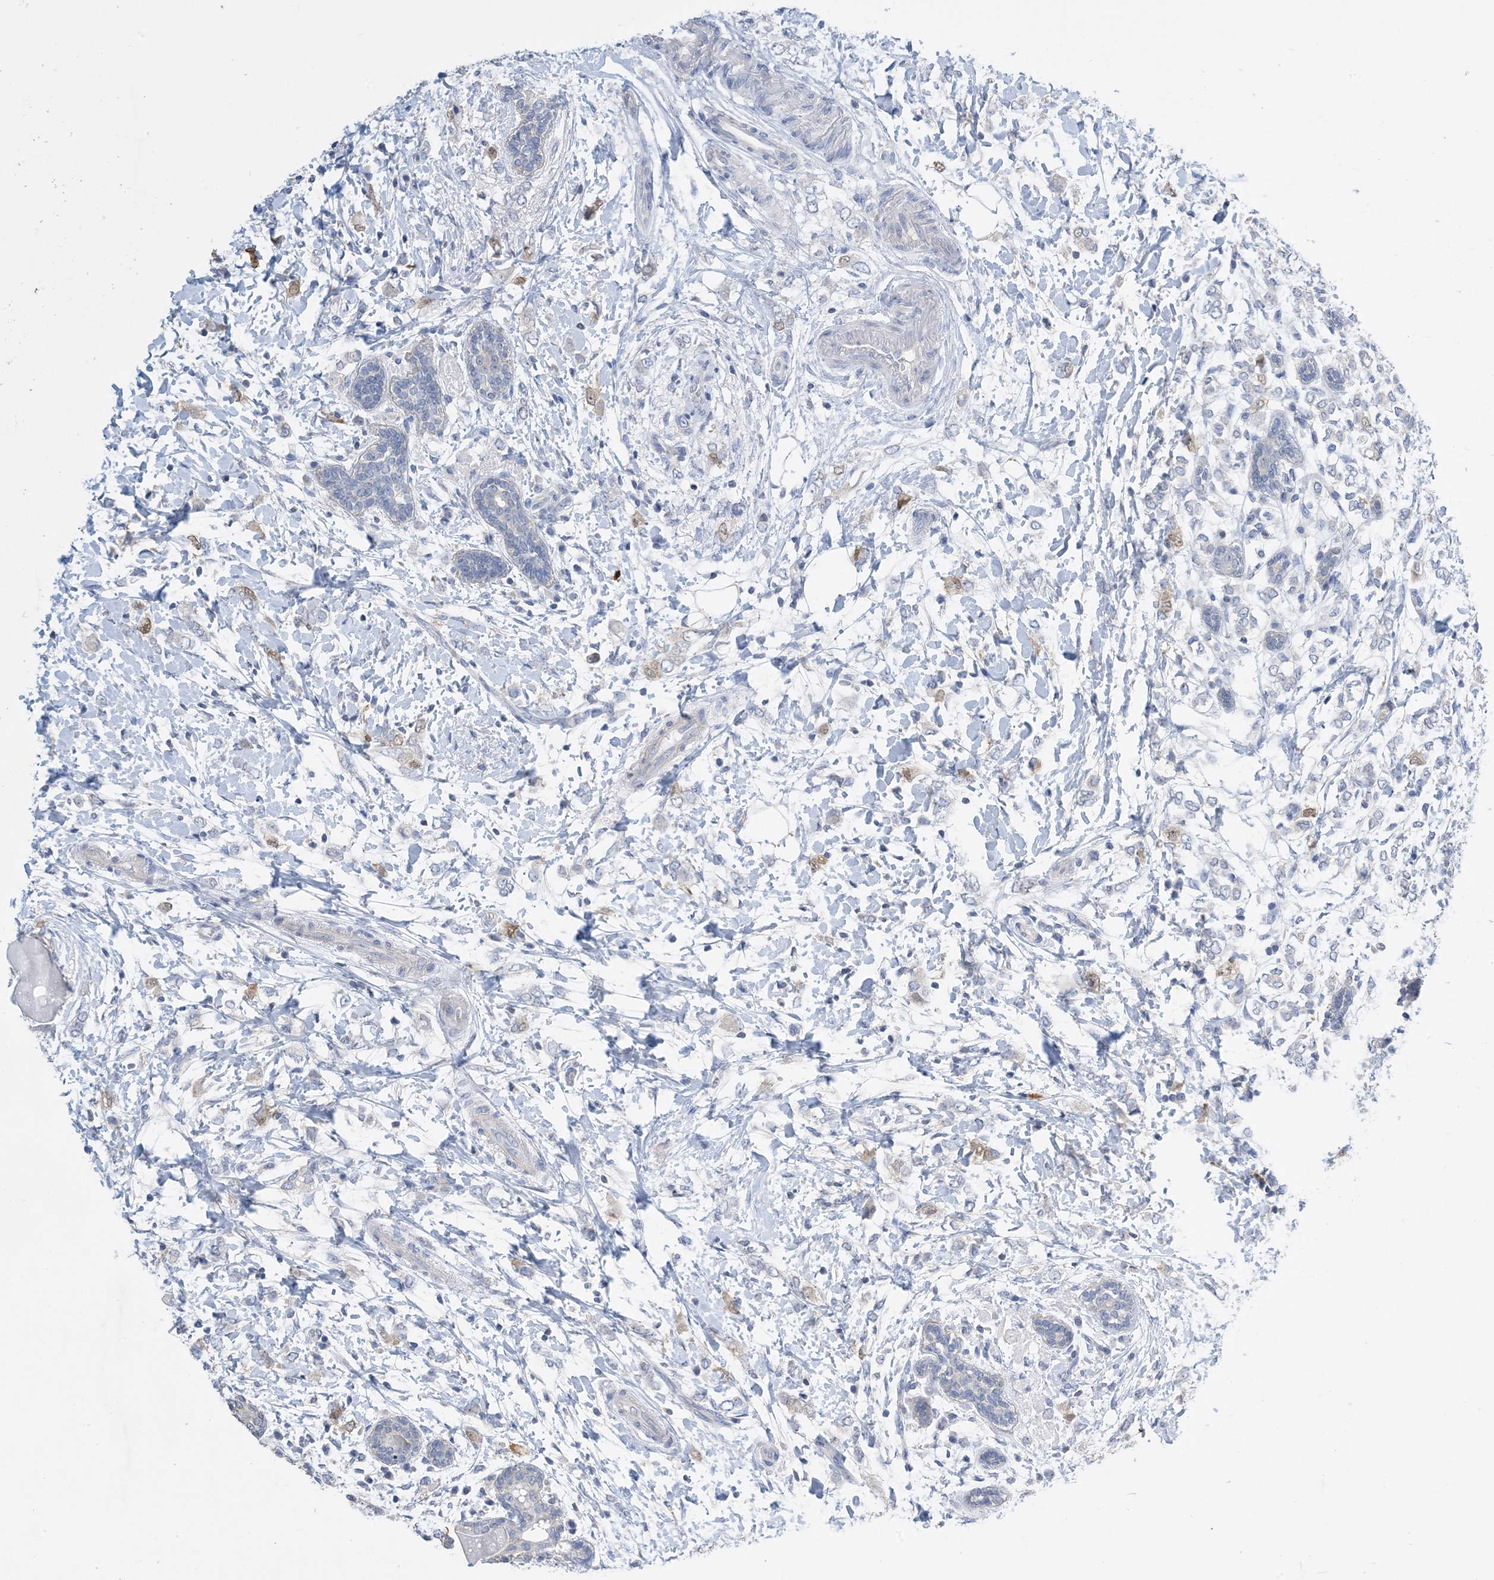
{"staining": {"intensity": "negative", "quantity": "none", "location": "none"}, "tissue": "breast cancer", "cell_type": "Tumor cells", "image_type": "cancer", "snomed": [{"axis": "morphology", "description": "Normal tissue, NOS"}, {"axis": "morphology", "description": "Lobular carcinoma"}, {"axis": "topography", "description": "Breast"}], "caption": "Breast cancer (lobular carcinoma) stained for a protein using IHC exhibits no expression tumor cells.", "gene": "KPRP", "patient": {"sex": "female", "age": 47}}